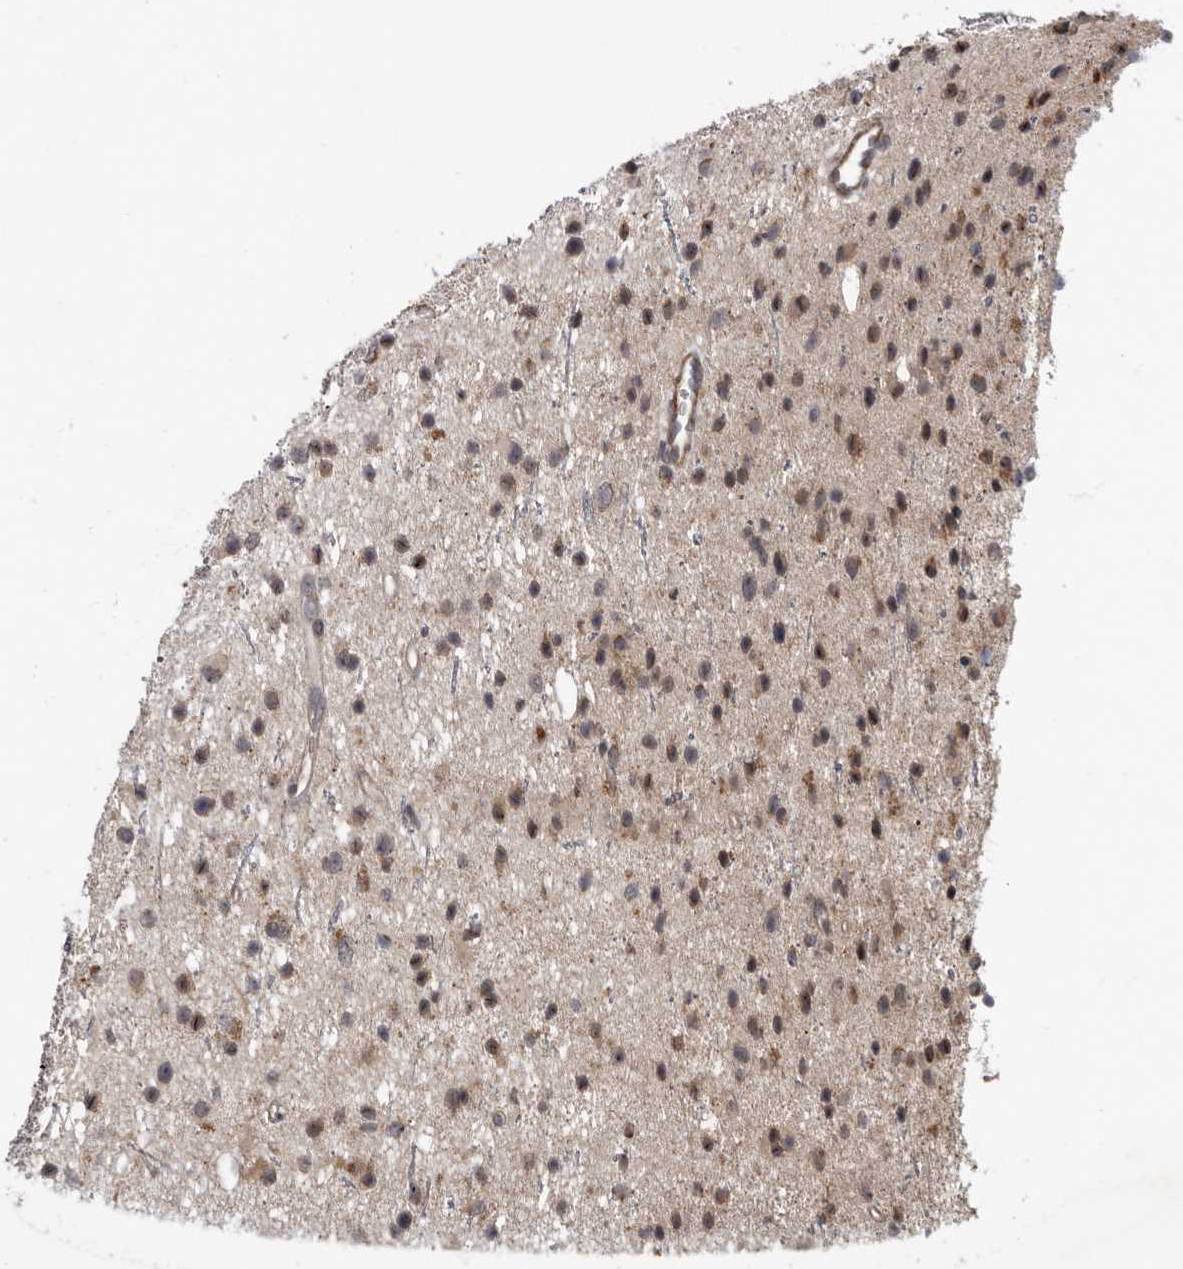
{"staining": {"intensity": "weak", "quantity": "25%-75%", "location": "cytoplasmic/membranous,nuclear"}, "tissue": "glioma", "cell_type": "Tumor cells", "image_type": "cancer", "snomed": [{"axis": "morphology", "description": "Glioma, malignant, Low grade"}, {"axis": "topography", "description": "Cerebral cortex"}], "caption": "Glioma was stained to show a protein in brown. There is low levels of weak cytoplasmic/membranous and nuclear expression in about 25%-75% of tumor cells.", "gene": "FGFR4", "patient": {"sex": "female", "age": 39}}